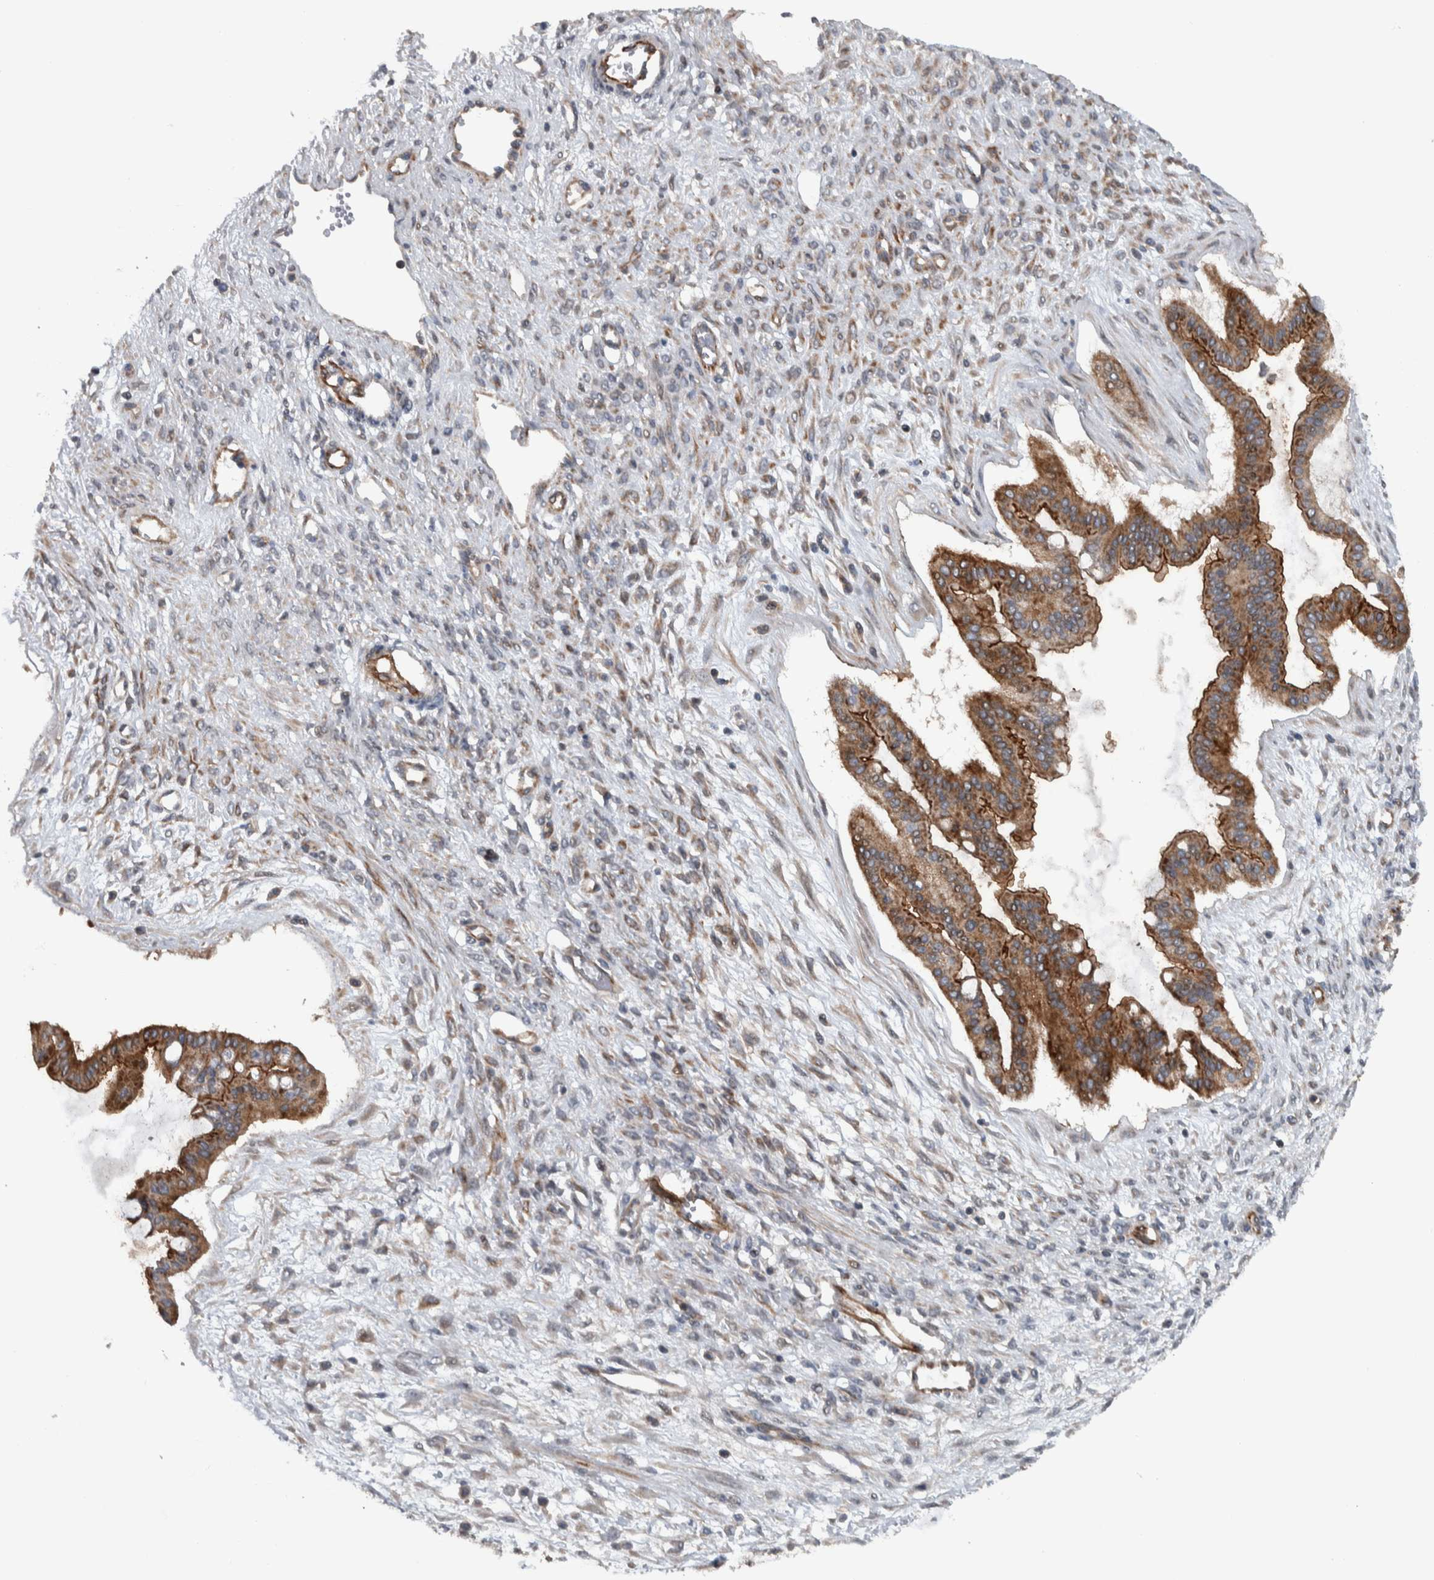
{"staining": {"intensity": "strong", "quantity": ">75%", "location": "cytoplasmic/membranous"}, "tissue": "ovarian cancer", "cell_type": "Tumor cells", "image_type": "cancer", "snomed": [{"axis": "morphology", "description": "Cystadenocarcinoma, mucinous, NOS"}, {"axis": "topography", "description": "Ovary"}], "caption": "Tumor cells demonstrate high levels of strong cytoplasmic/membranous expression in approximately >75% of cells in human ovarian cancer (mucinous cystadenocarcinoma). (brown staining indicates protein expression, while blue staining denotes nuclei).", "gene": "BAIAP2L1", "patient": {"sex": "female", "age": 73}}